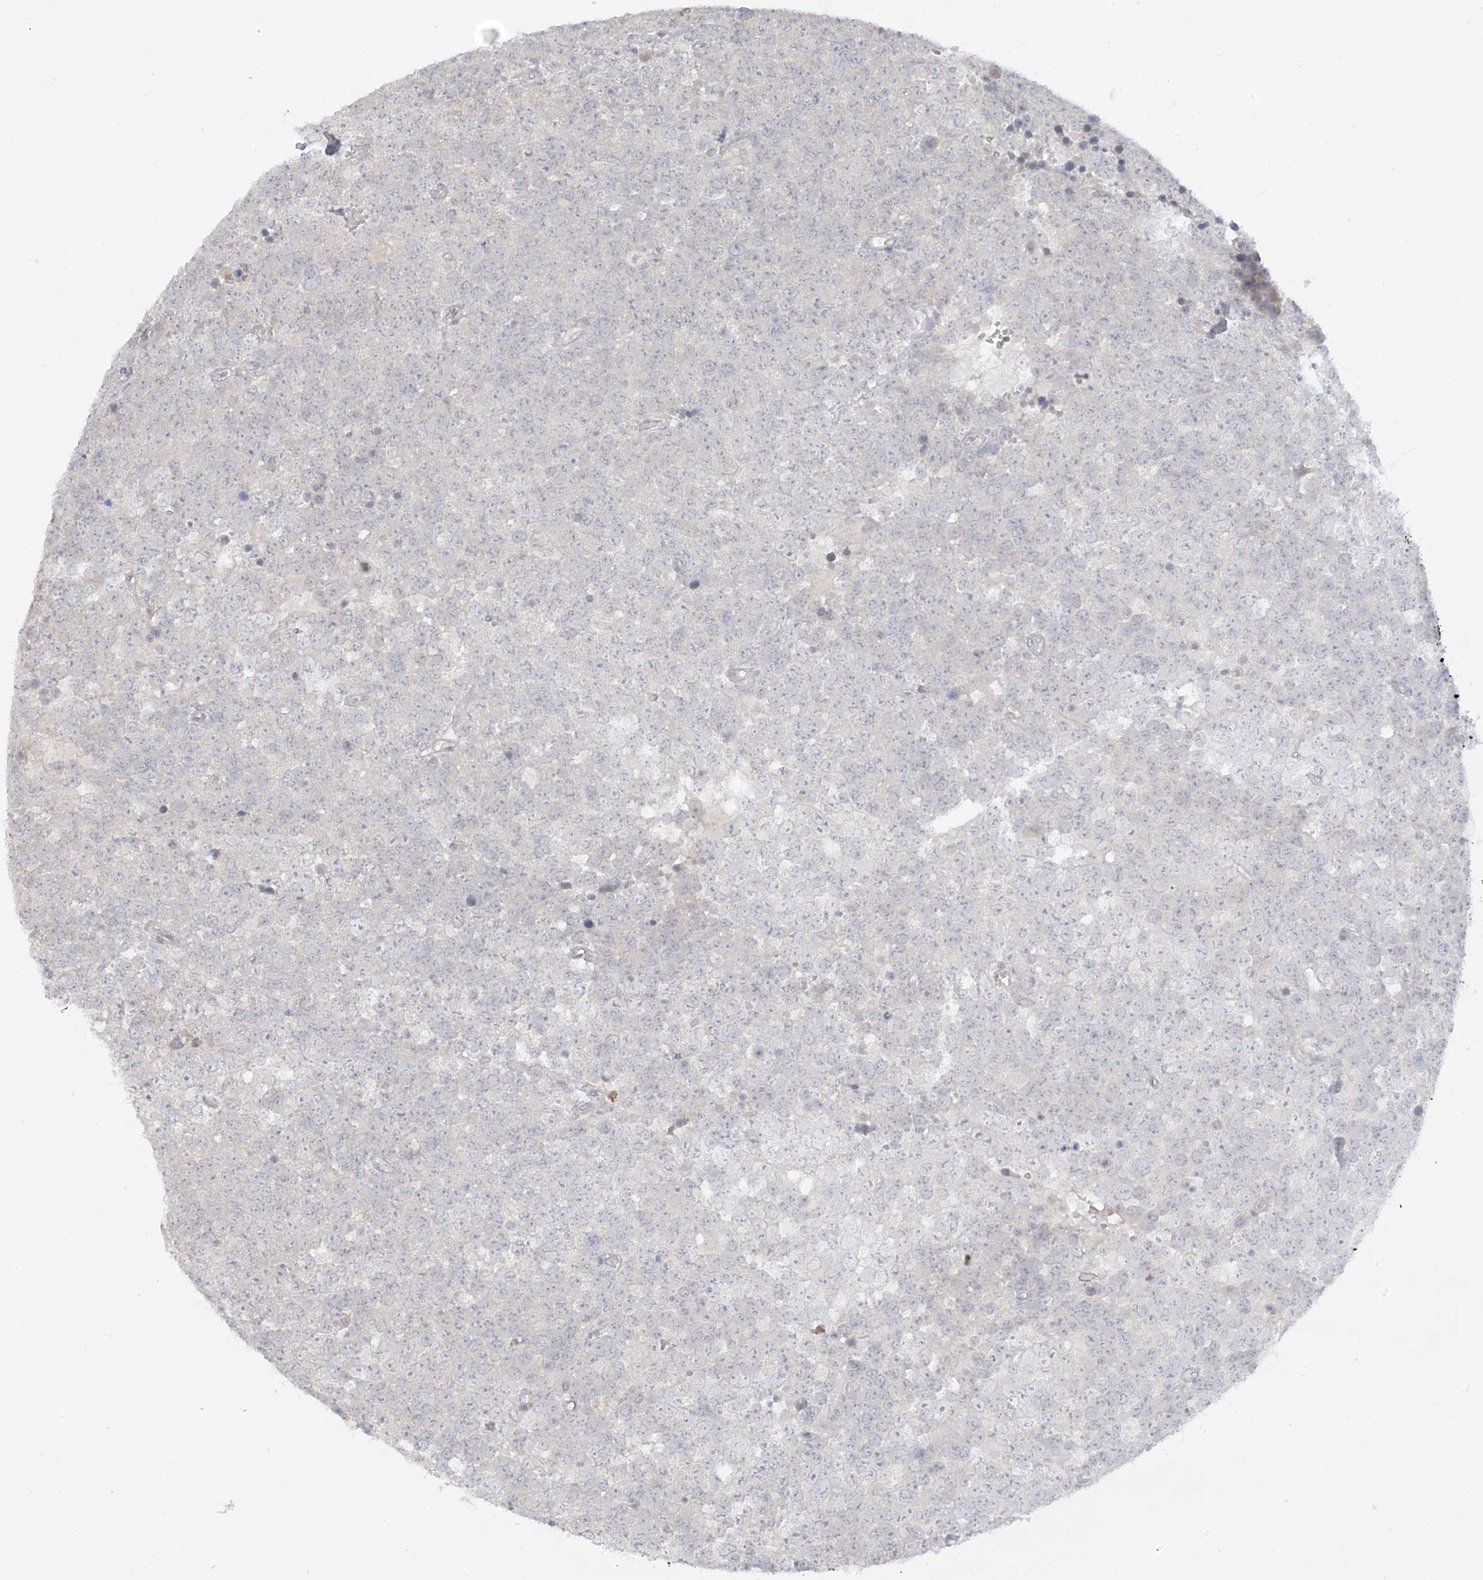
{"staining": {"intensity": "negative", "quantity": "none", "location": "none"}, "tissue": "testis cancer", "cell_type": "Tumor cells", "image_type": "cancer", "snomed": [{"axis": "morphology", "description": "Seminoma, NOS"}, {"axis": "topography", "description": "Testis"}], "caption": "High power microscopy photomicrograph of an immunohistochemistry (IHC) photomicrograph of testis cancer, revealing no significant positivity in tumor cells.", "gene": "DCDC2", "patient": {"sex": "male", "age": 71}}